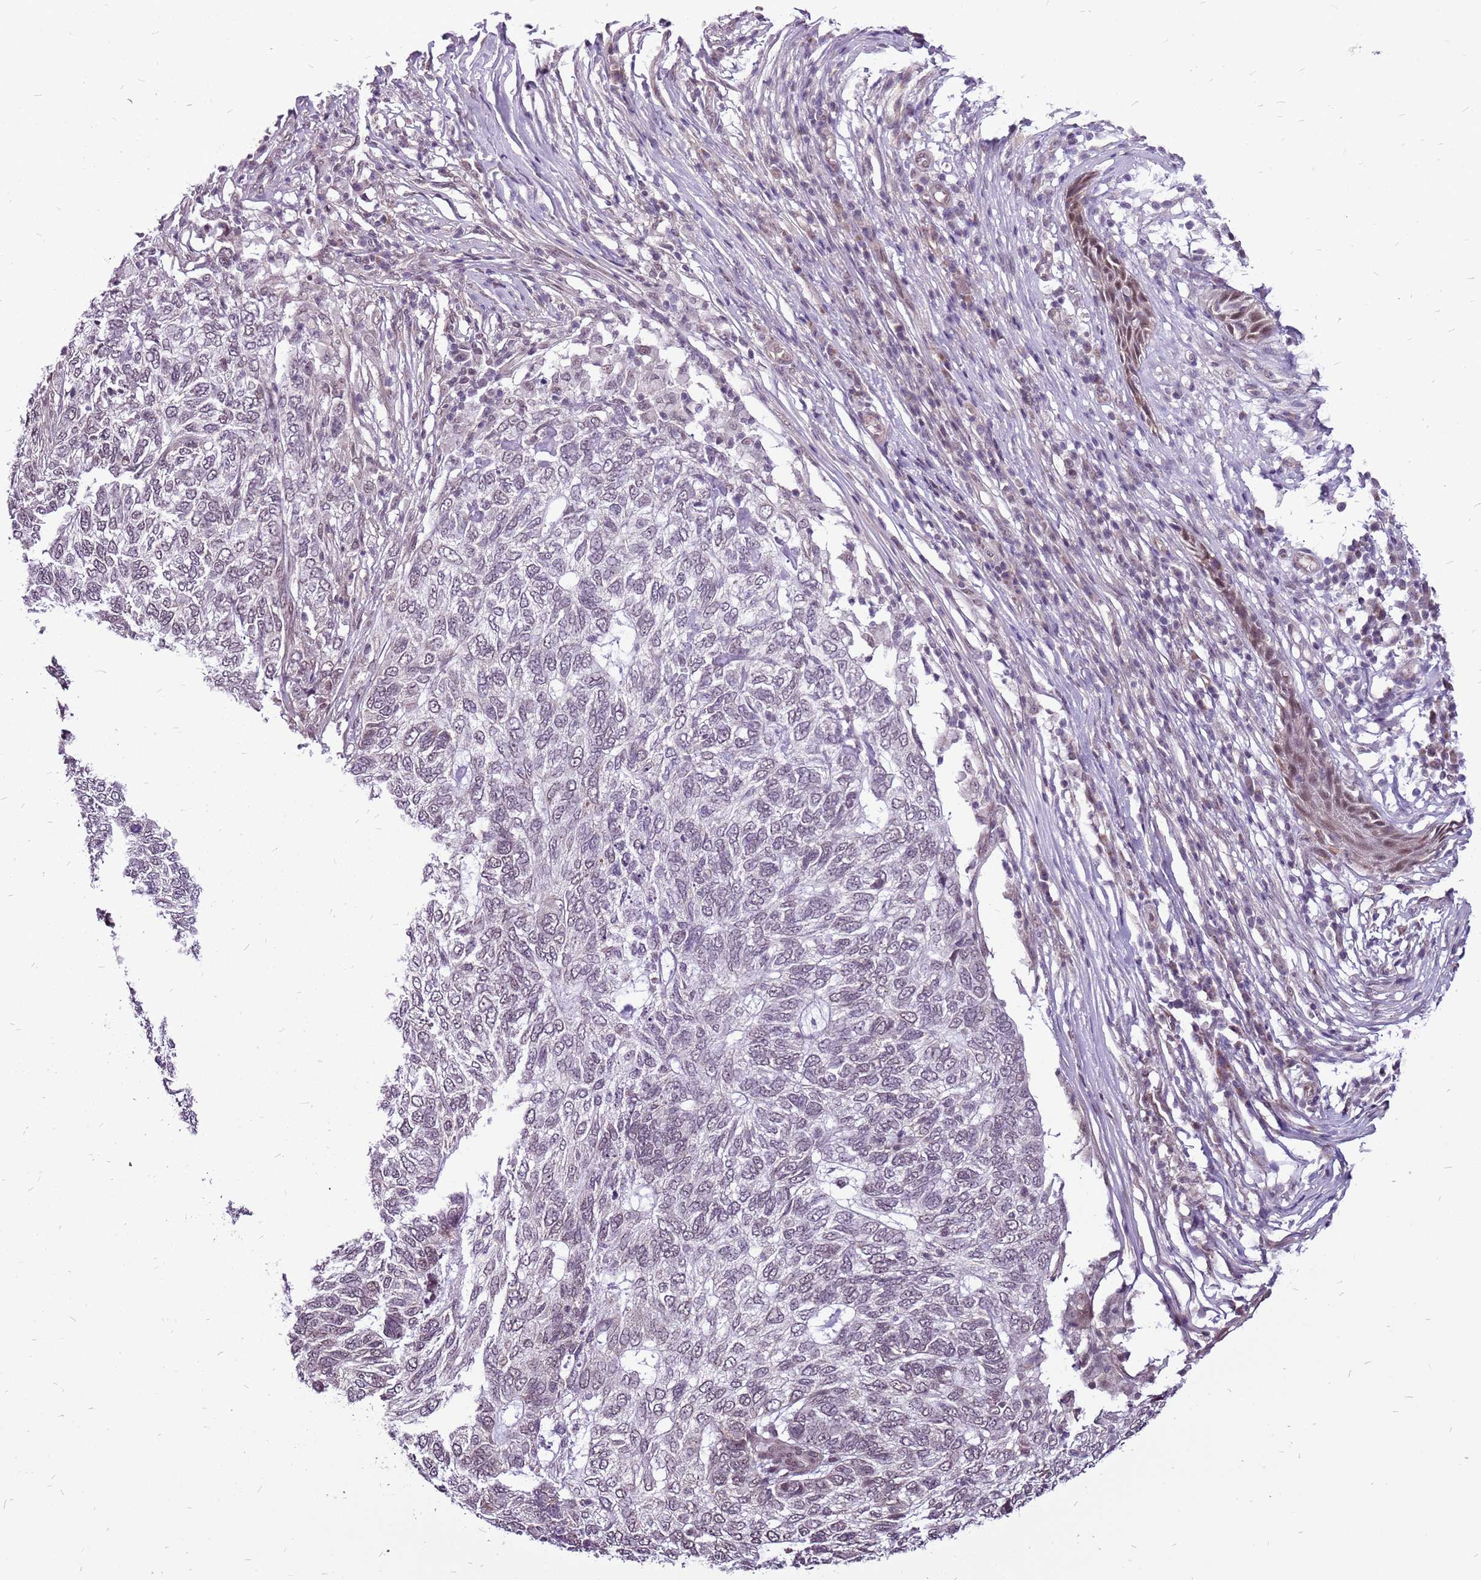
{"staining": {"intensity": "weak", "quantity": "<25%", "location": "nuclear"}, "tissue": "skin cancer", "cell_type": "Tumor cells", "image_type": "cancer", "snomed": [{"axis": "morphology", "description": "Basal cell carcinoma"}, {"axis": "topography", "description": "Skin"}], "caption": "This is an immunohistochemistry micrograph of skin cancer. There is no positivity in tumor cells.", "gene": "CCDC166", "patient": {"sex": "female", "age": 65}}